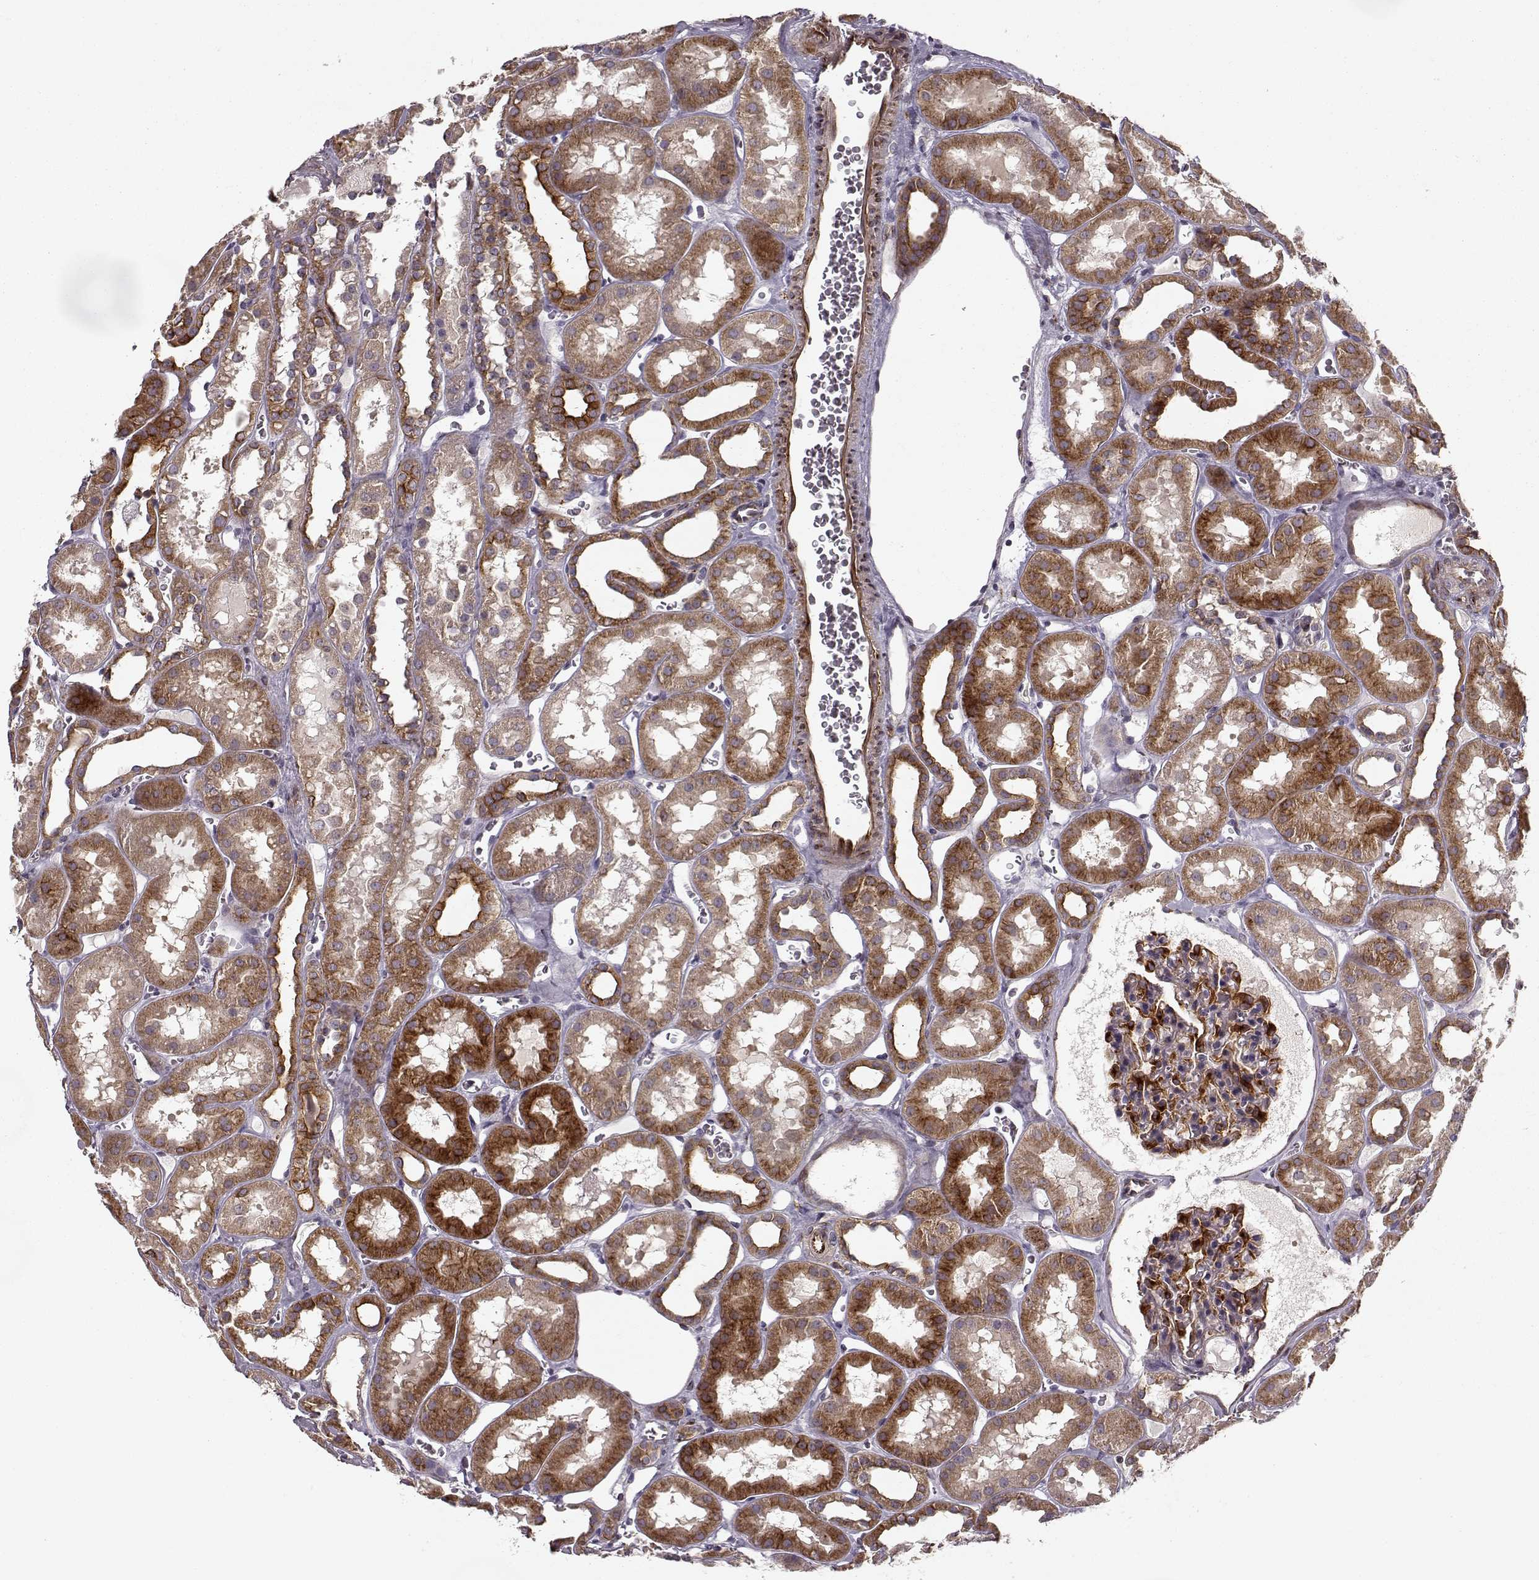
{"staining": {"intensity": "strong", "quantity": "<25%", "location": "cytoplasmic/membranous"}, "tissue": "kidney", "cell_type": "Cells in glomeruli", "image_type": "normal", "snomed": [{"axis": "morphology", "description": "Normal tissue, NOS"}, {"axis": "topography", "description": "Kidney"}], "caption": "Kidney stained for a protein exhibits strong cytoplasmic/membranous positivity in cells in glomeruli.", "gene": "MTR", "patient": {"sex": "female", "age": 41}}